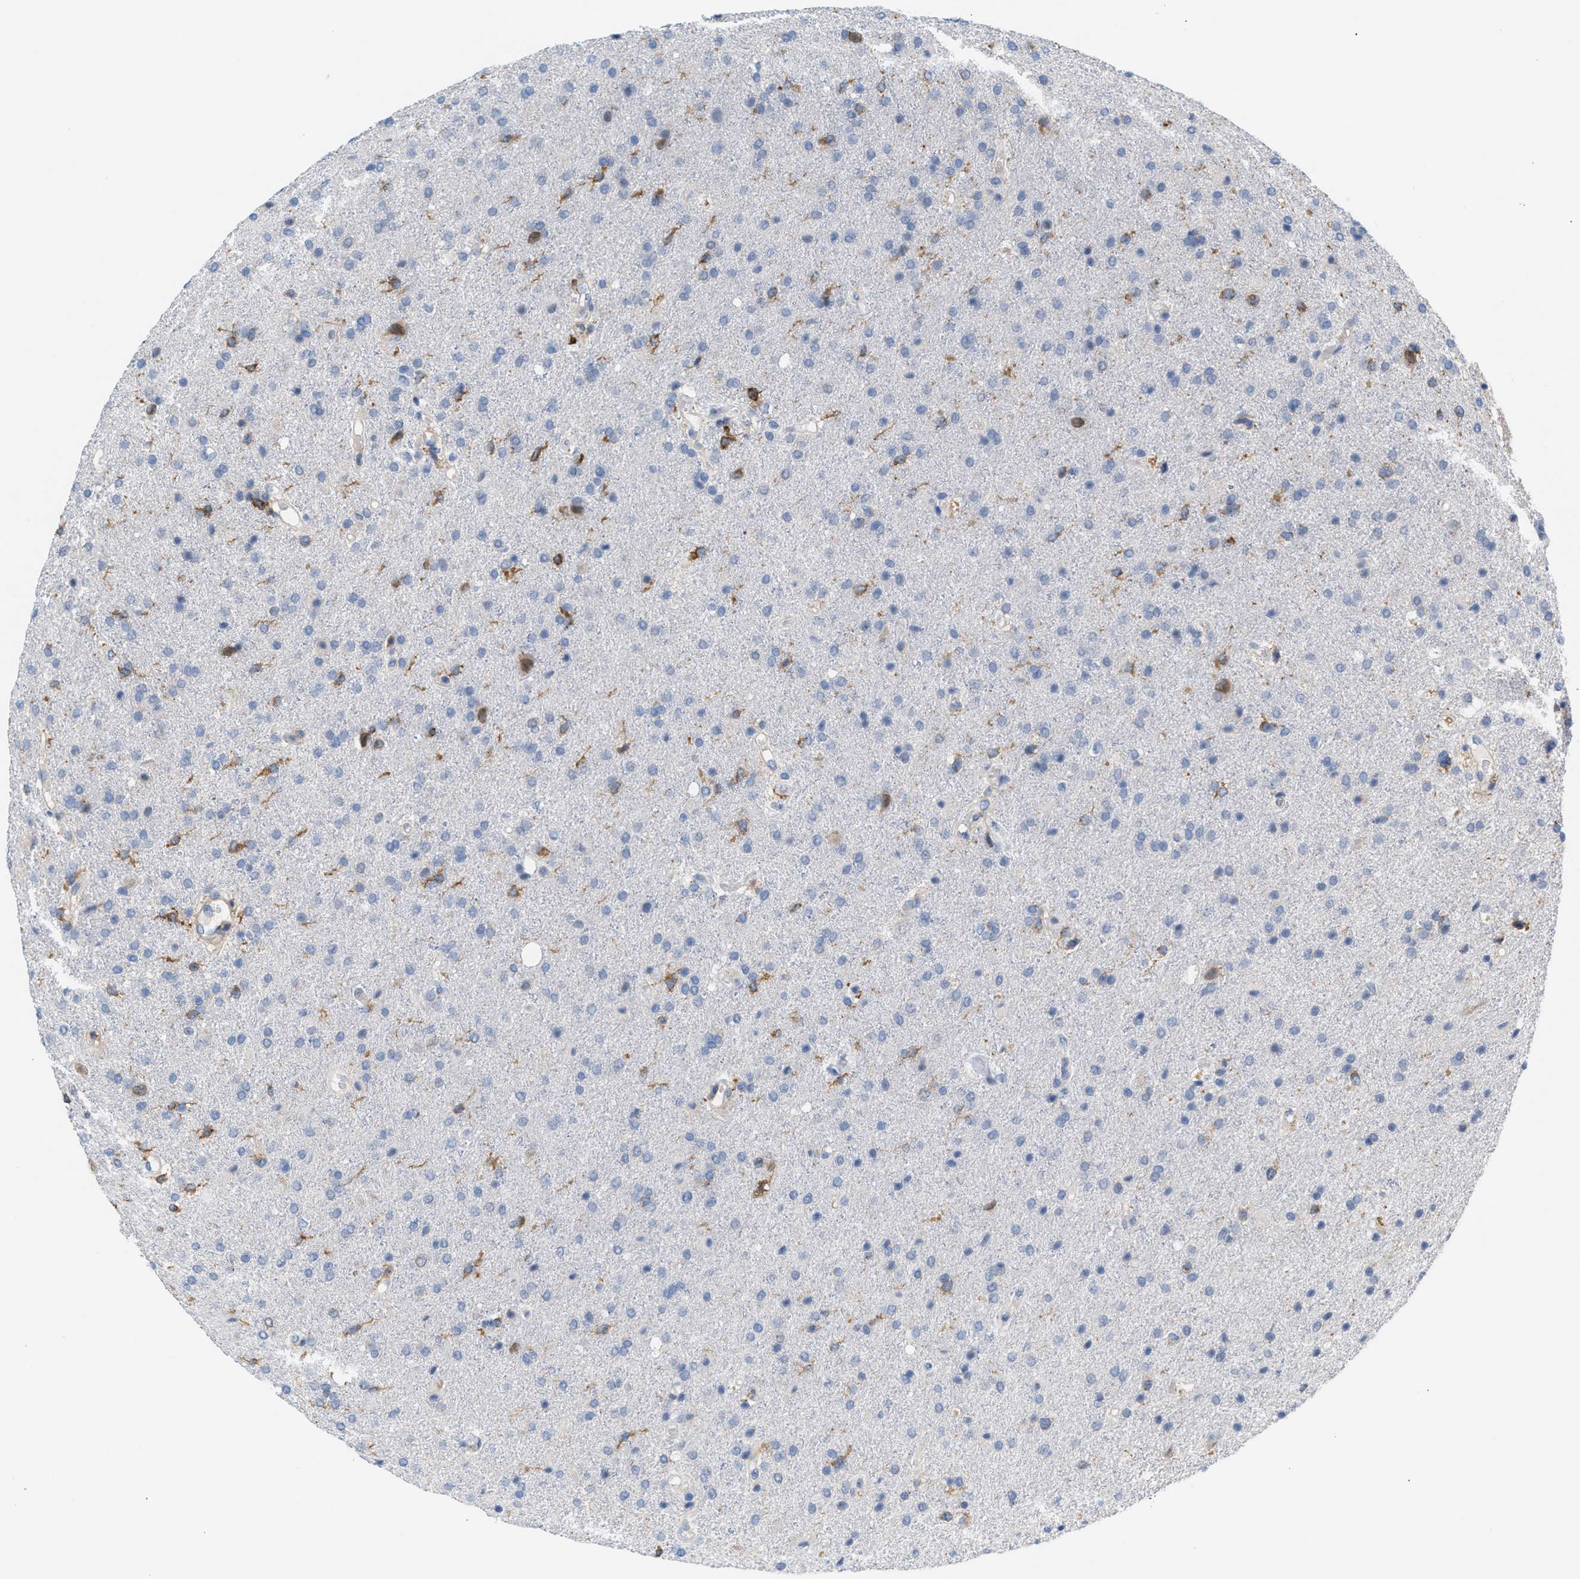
{"staining": {"intensity": "strong", "quantity": "<25%", "location": "cytoplasmic/membranous"}, "tissue": "glioma", "cell_type": "Tumor cells", "image_type": "cancer", "snomed": [{"axis": "morphology", "description": "Glioma, malignant, High grade"}, {"axis": "topography", "description": "Brain"}], "caption": "A micrograph of human malignant glioma (high-grade) stained for a protein displays strong cytoplasmic/membranous brown staining in tumor cells.", "gene": "LRCH1", "patient": {"sex": "male", "age": 72}}